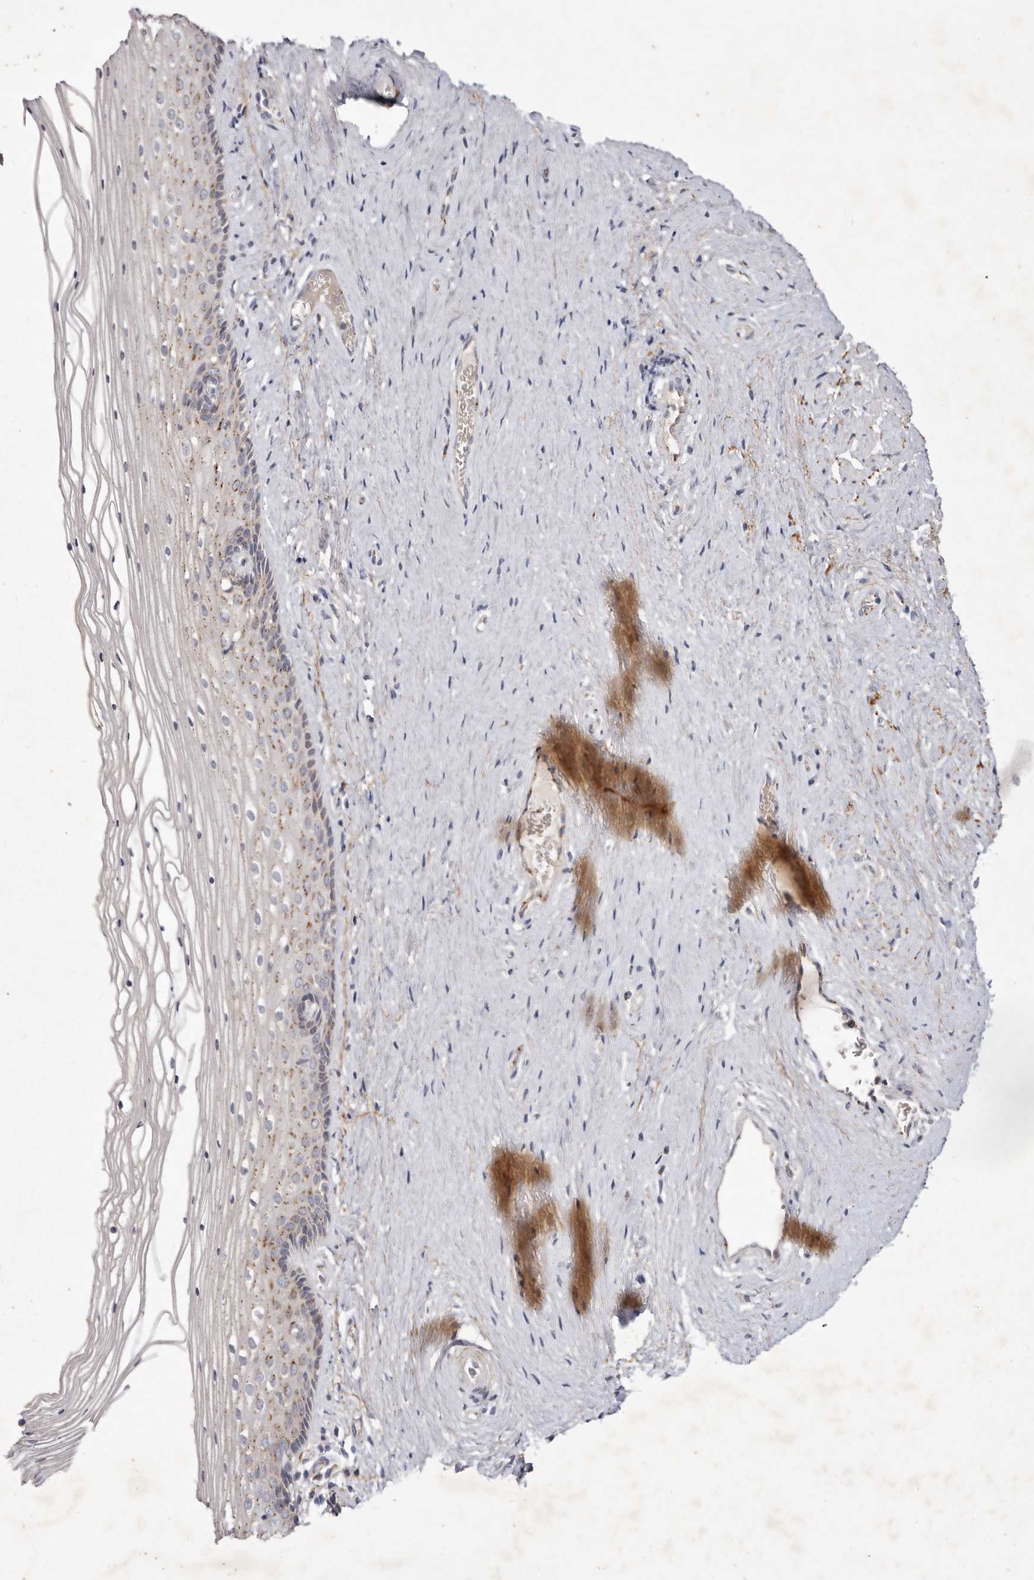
{"staining": {"intensity": "moderate", "quantity": ">75%", "location": "cytoplasmic/membranous"}, "tissue": "vagina", "cell_type": "Squamous epithelial cells", "image_type": "normal", "snomed": [{"axis": "morphology", "description": "Normal tissue, NOS"}, {"axis": "topography", "description": "Vagina"}], "caption": "This micrograph exhibits IHC staining of unremarkable vagina, with medium moderate cytoplasmic/membranous positivity in approximately >75% of squamous epithelial cells.", "gene": "USP24", "patient": {"sex": "female", "age": 46}}